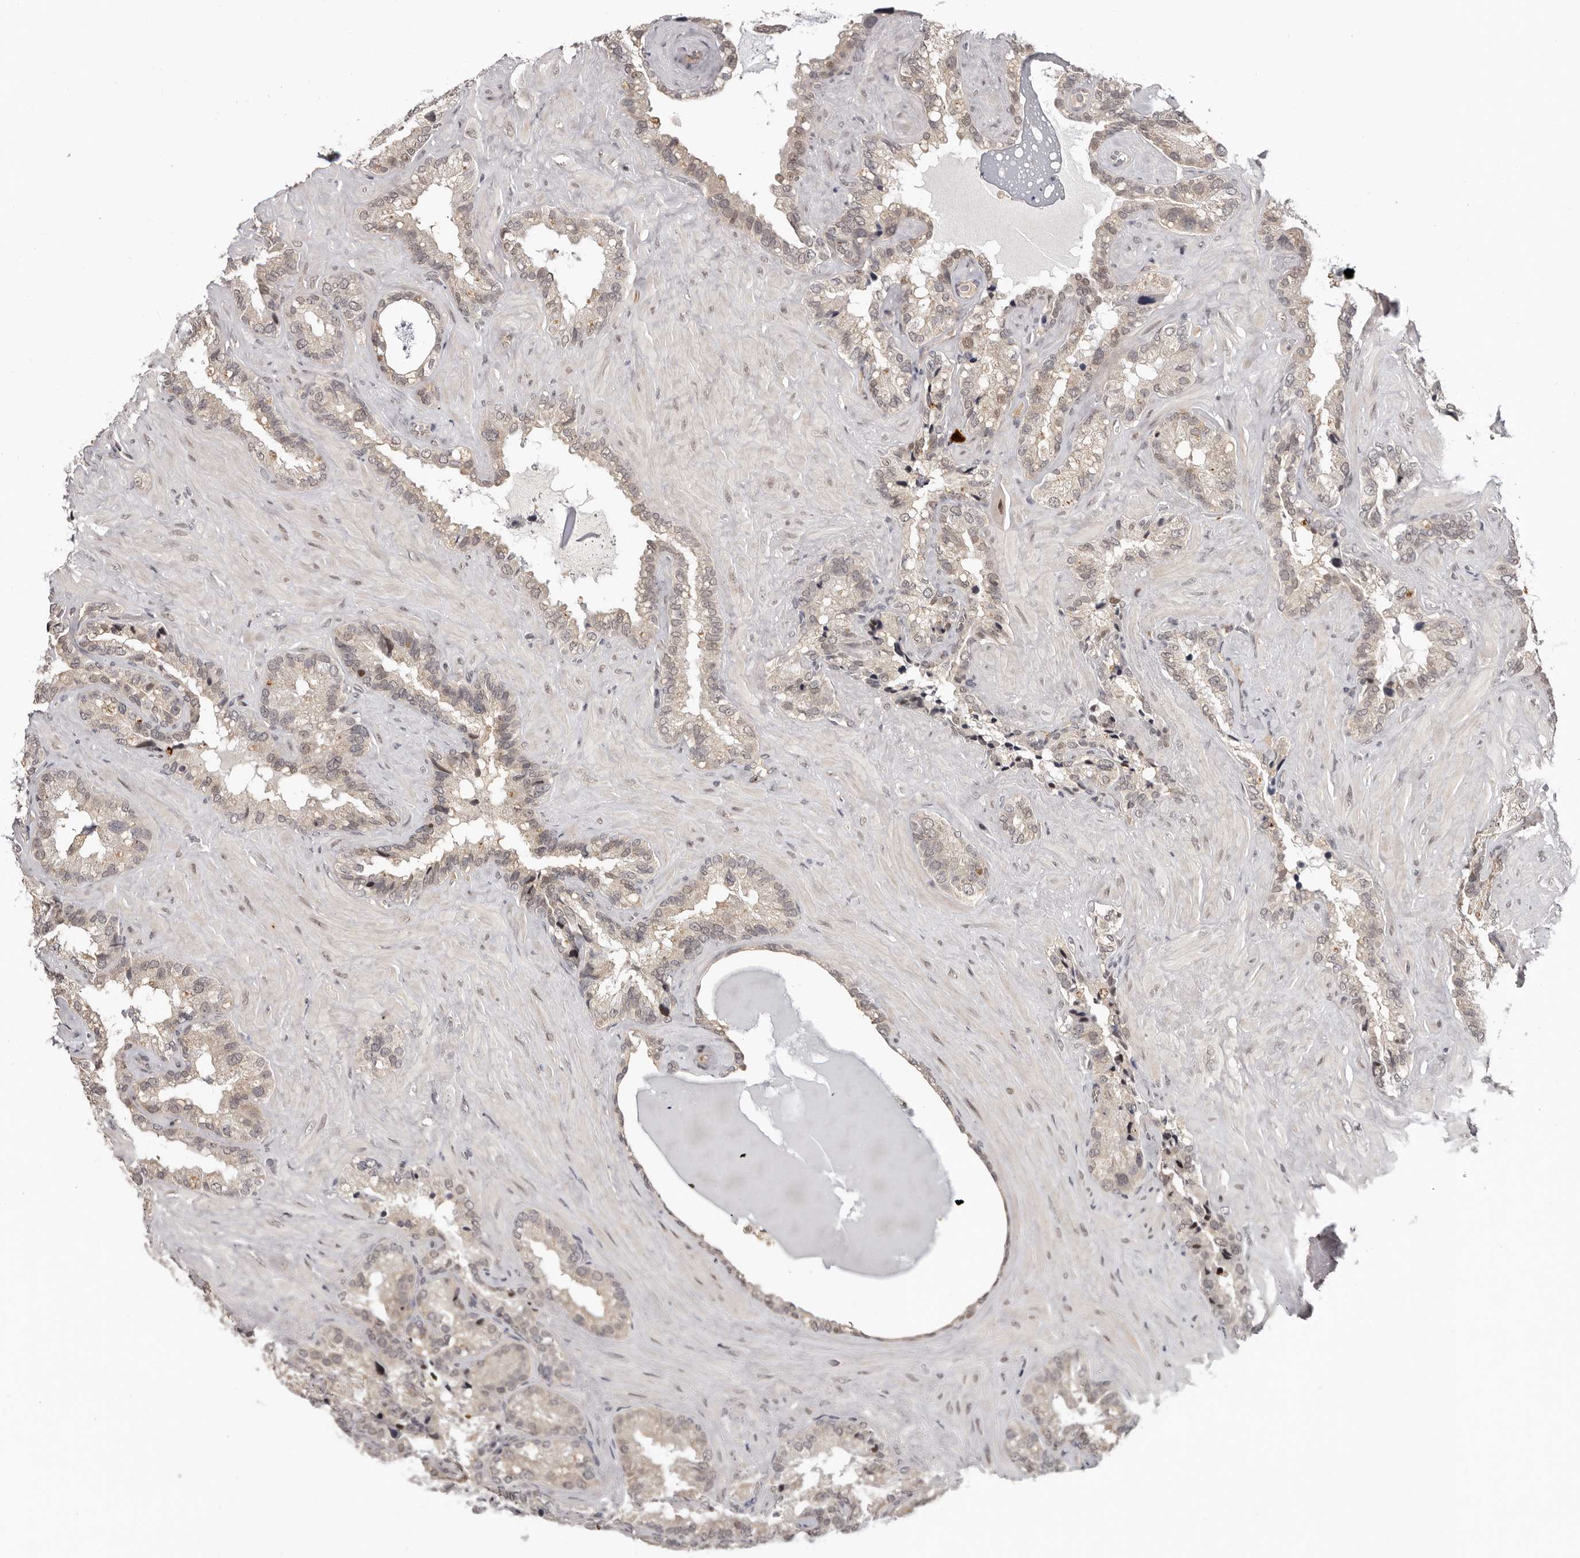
{"staining": {"intensity": "weak", "quantity": "25%-75%", "location": "nuclear"}, "tissue": "seminal vesicle", "cell_type": "Glandular cells", "image_type": "normal", "snomed": [{"axis": "morphology", "description": "Normal tissue, NOS"}, {"axis": "topography", "description": "Prostate"}, {"axis": "topography", "description": "Seminal veicle"}], "caption": "Protein staining by IHC demonstrates weak nuclear staining in approximately 25%-75% of glandular cells in unremarkable seminal vesicle.", "gene": "TBX5", "patient": {"sex": "male", "age": 68}}